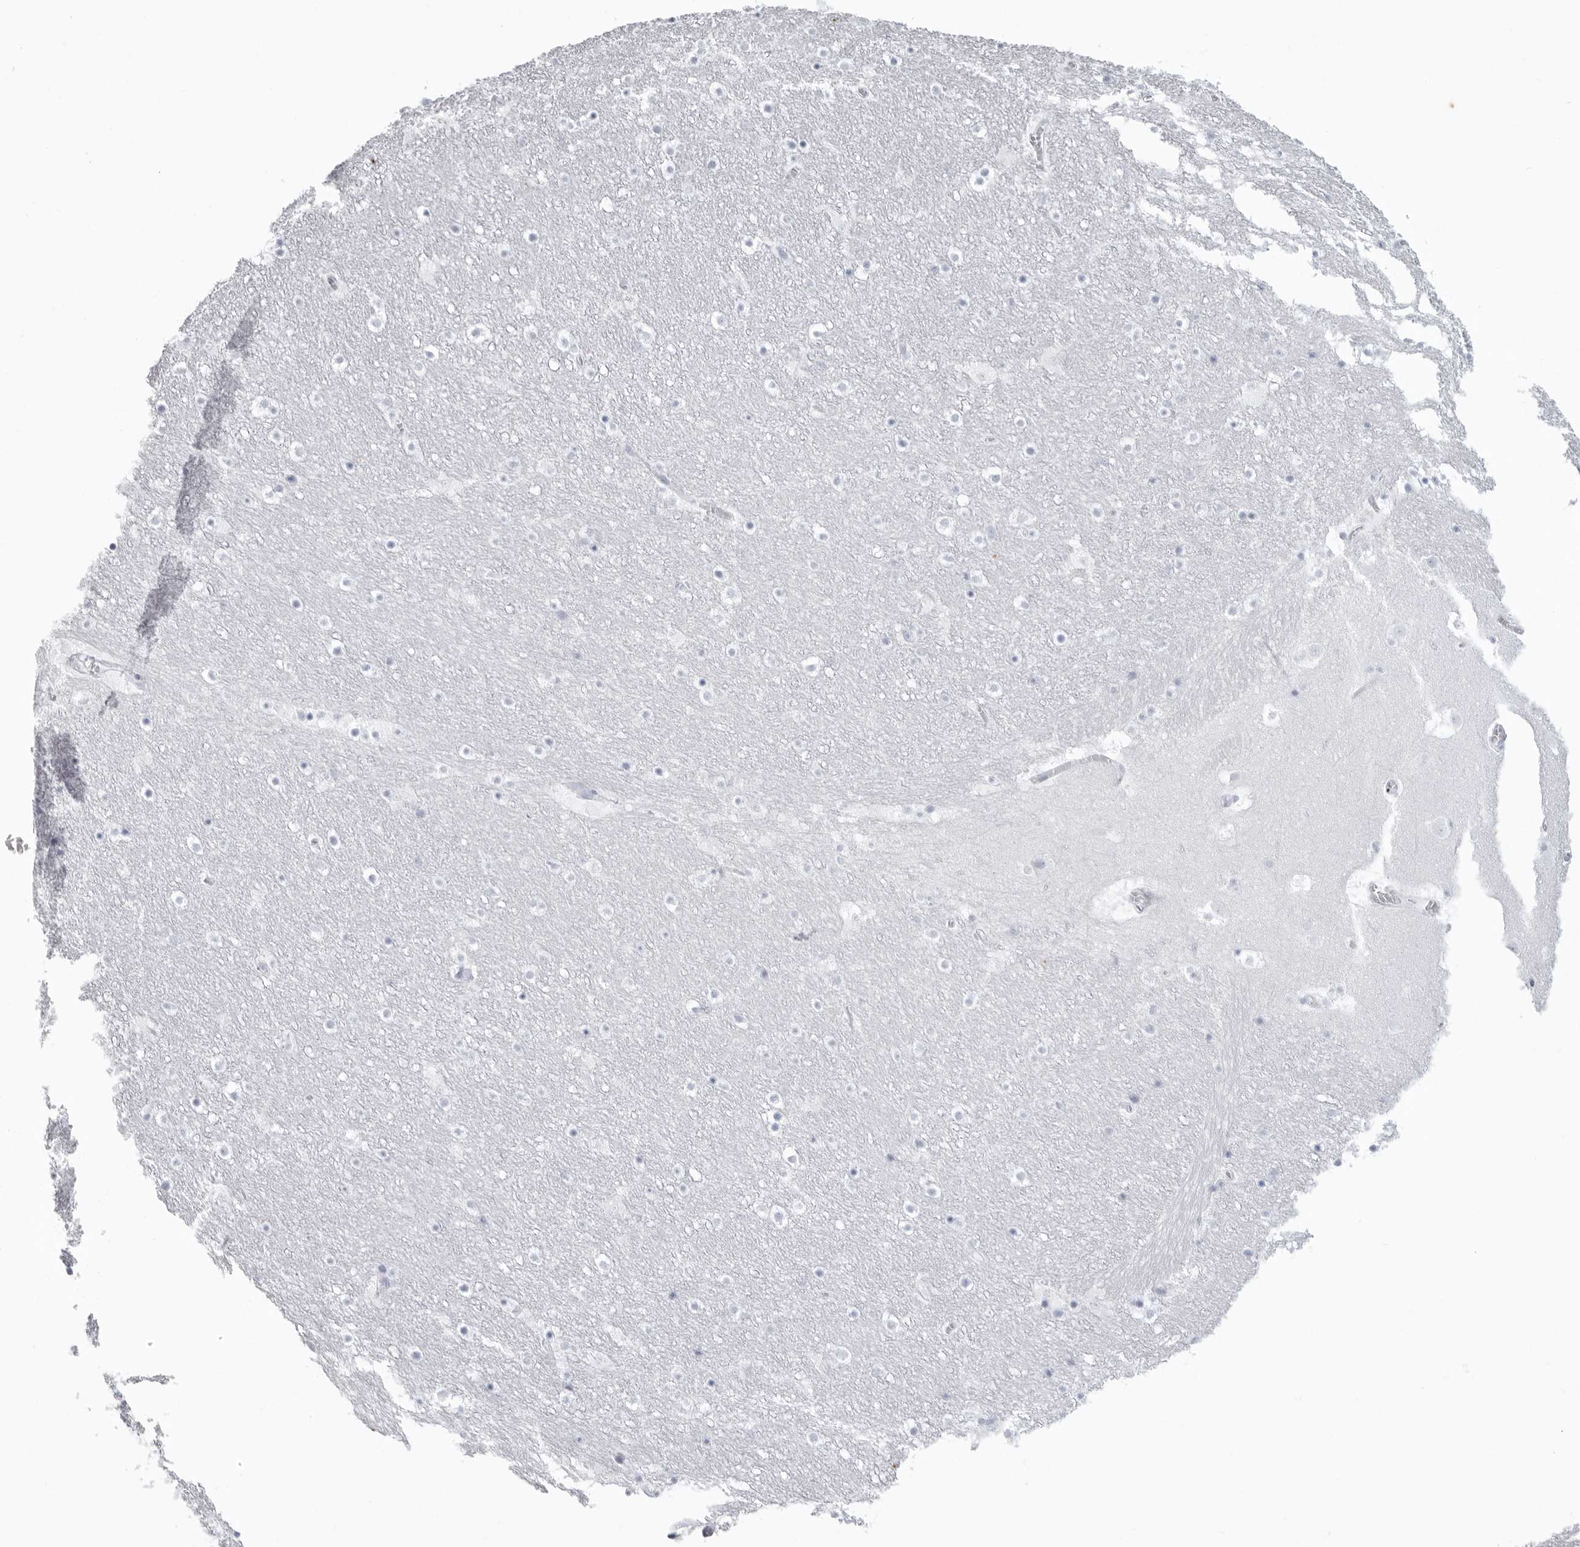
{"staining": {"intensity": "negative", "quantity": "none", "location": "none"}, "tissue": "caudate", "cell_type": "Glial cells", "image_type": "normal", "snomed": [{"axis": "morphology", "description": "Normal tissue, NOS"}, {"axis": "topography", "description": "Lateral ventricle wall"}], "caption": "A photomicrograph of caudate stained for a protein demonstrates no brown staining in glial cells.", "gene": "KLK9", "patient": {"sex": "male", "age": 45}}